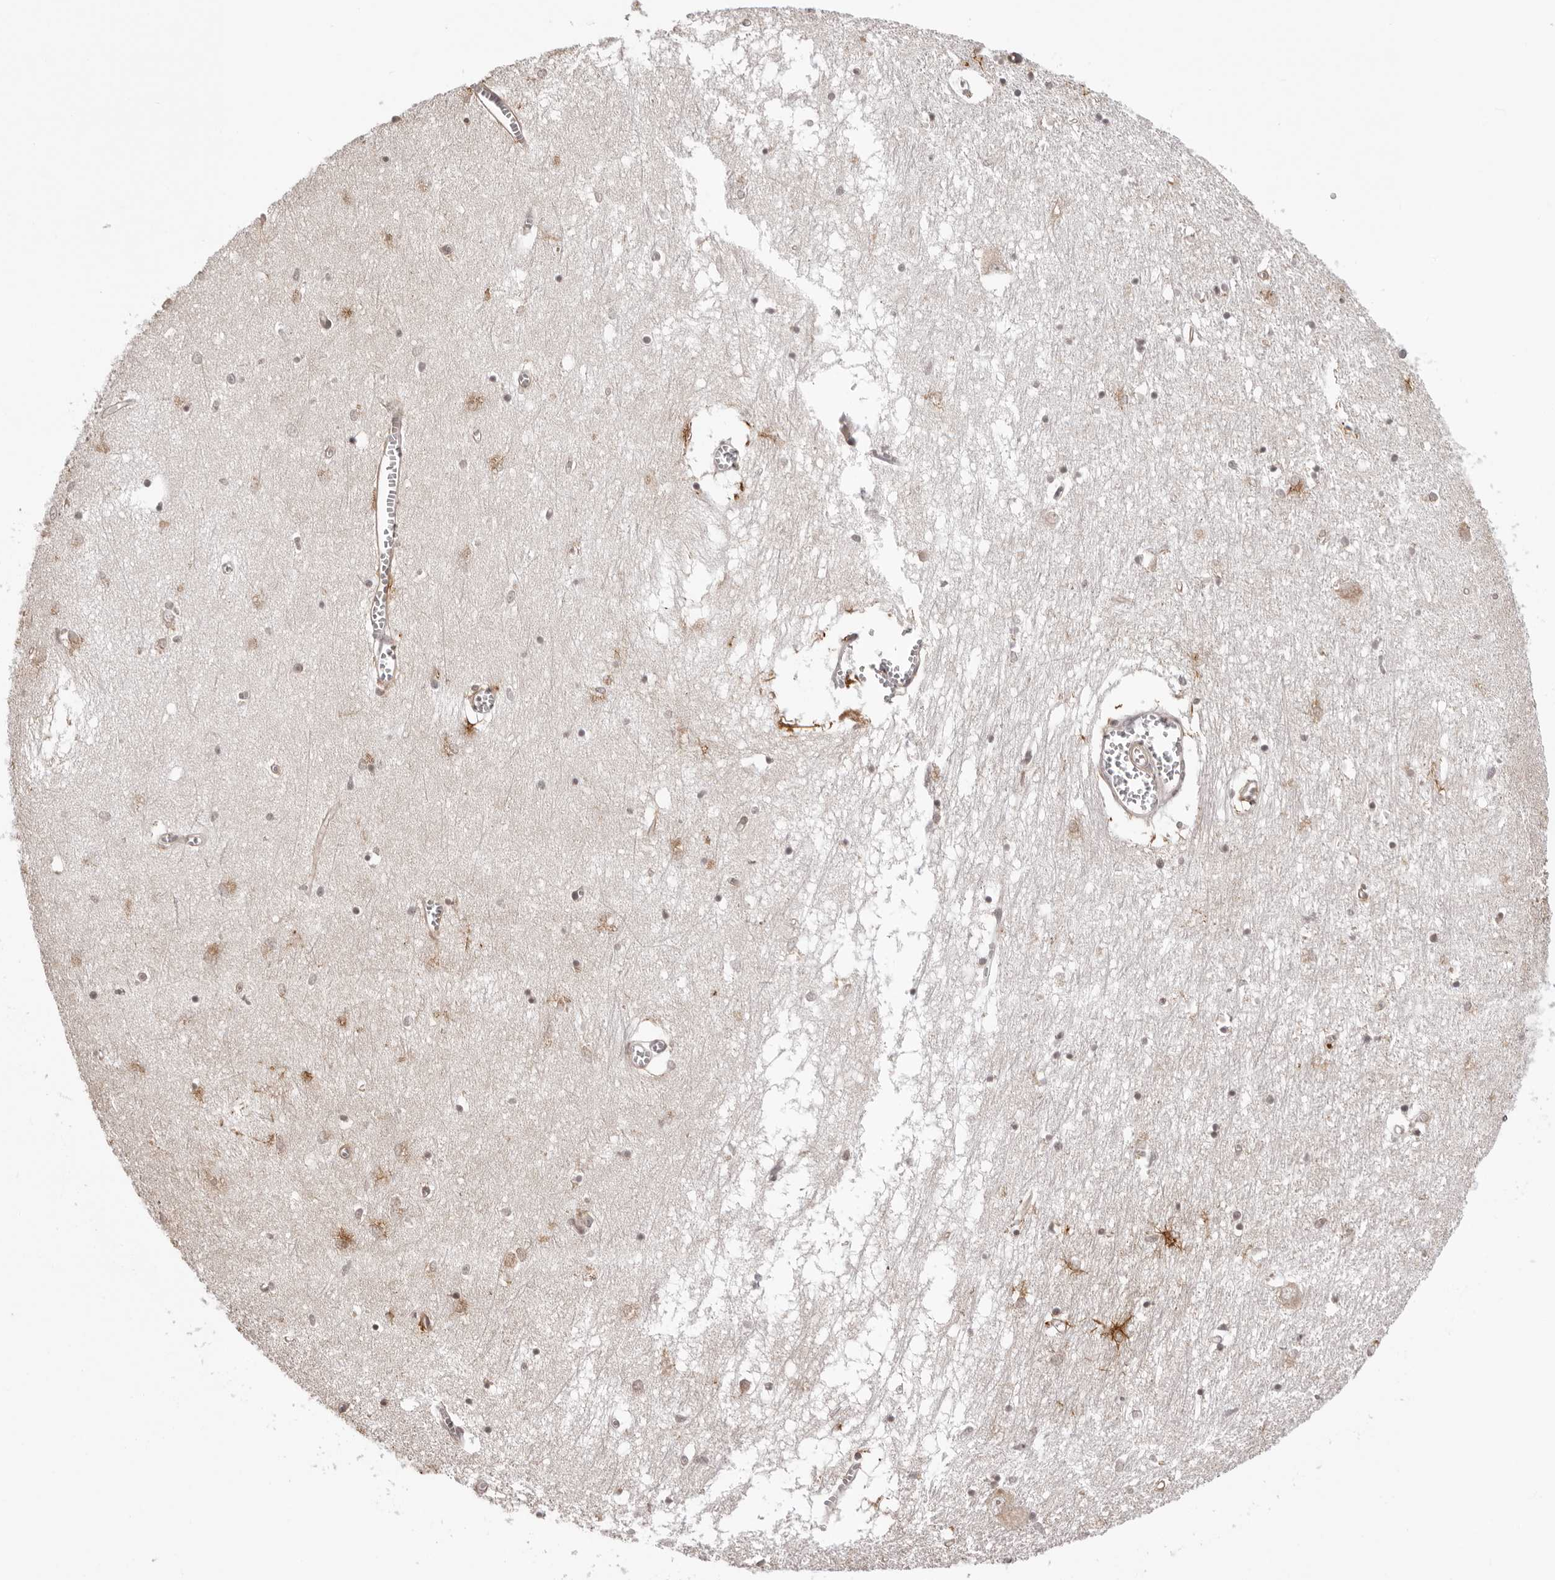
{"staining": {"intensity": "weak", "quantity": "25%-75%", "location": "cytoplasmic/membranous"}, "tissue": "hippocampus", "cell_type": "Glial cells", "image_type": "normal", "snomed": [{"axis": "morphology", "description": "Normal tissue, NOS"}, {"axis": "topography", "description": "Hippocampus"}], "caption": "A photomicrograph of hippocampus stained for a protein demonstrates weak cytoplasmic/membranous brown staining in glial cells. (IHC, brightfield microscopy, high magnification).", "gene": "ZC3H11A", "patient": {"sex": "male", "age": 70}}